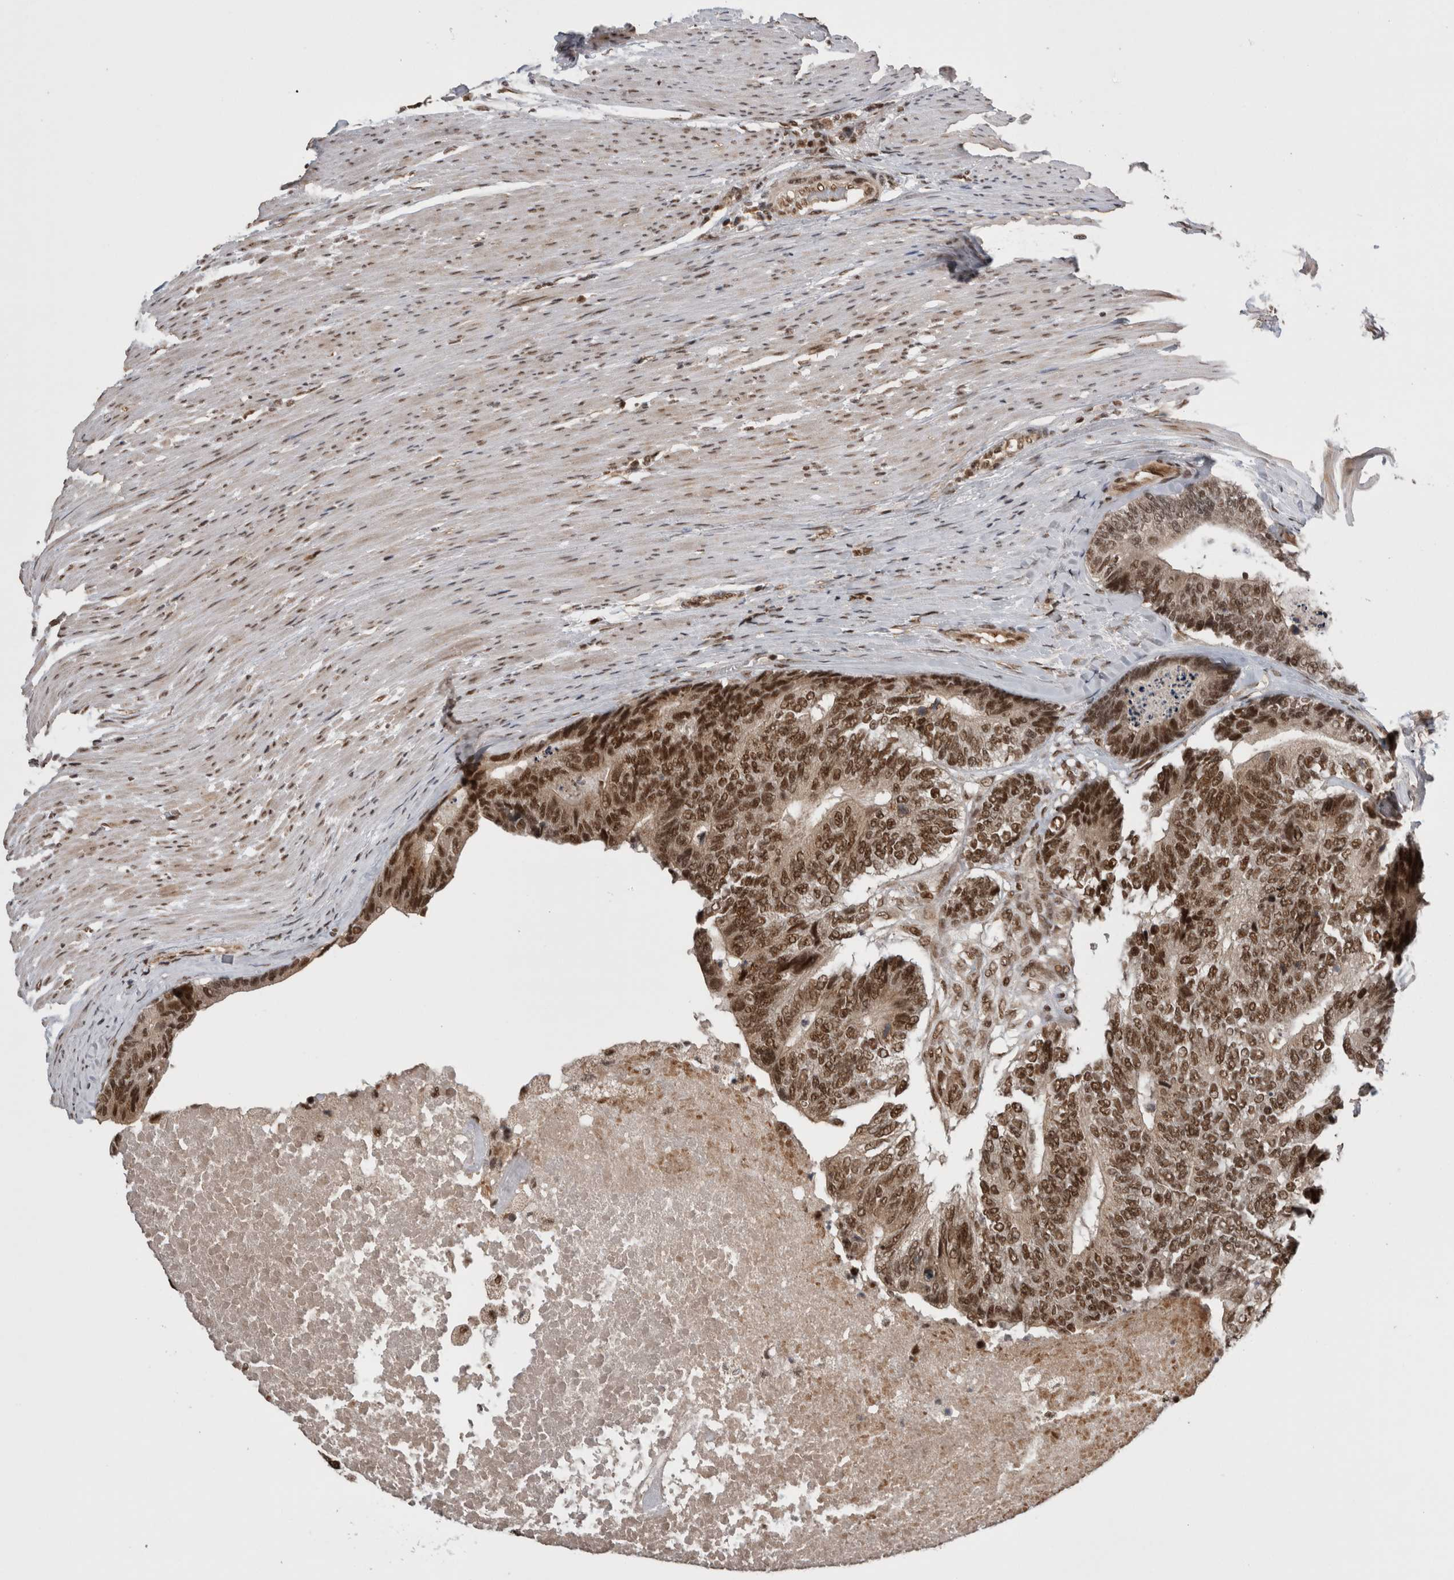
{"staining": {"intensity": "strong", "quantity": ">75%", "location": "nuclear"}, "tissue": "colorectal cancer", "cell_type": "Tumor cells", "image_type": "cancer", "snomed": [{"axis": "morphology", "description": "Adenocarcinoma, NOS"}, {"axis": "topography", "description": "Colon"}], "caption": "DAB immunohistochemical staining of colorectal adenocarcinoma reveals strong nuclear protein positivity in about >75% of tumor cells.", "gene": "CPSF2", "patient": {"sex": "female", "age": 67}}